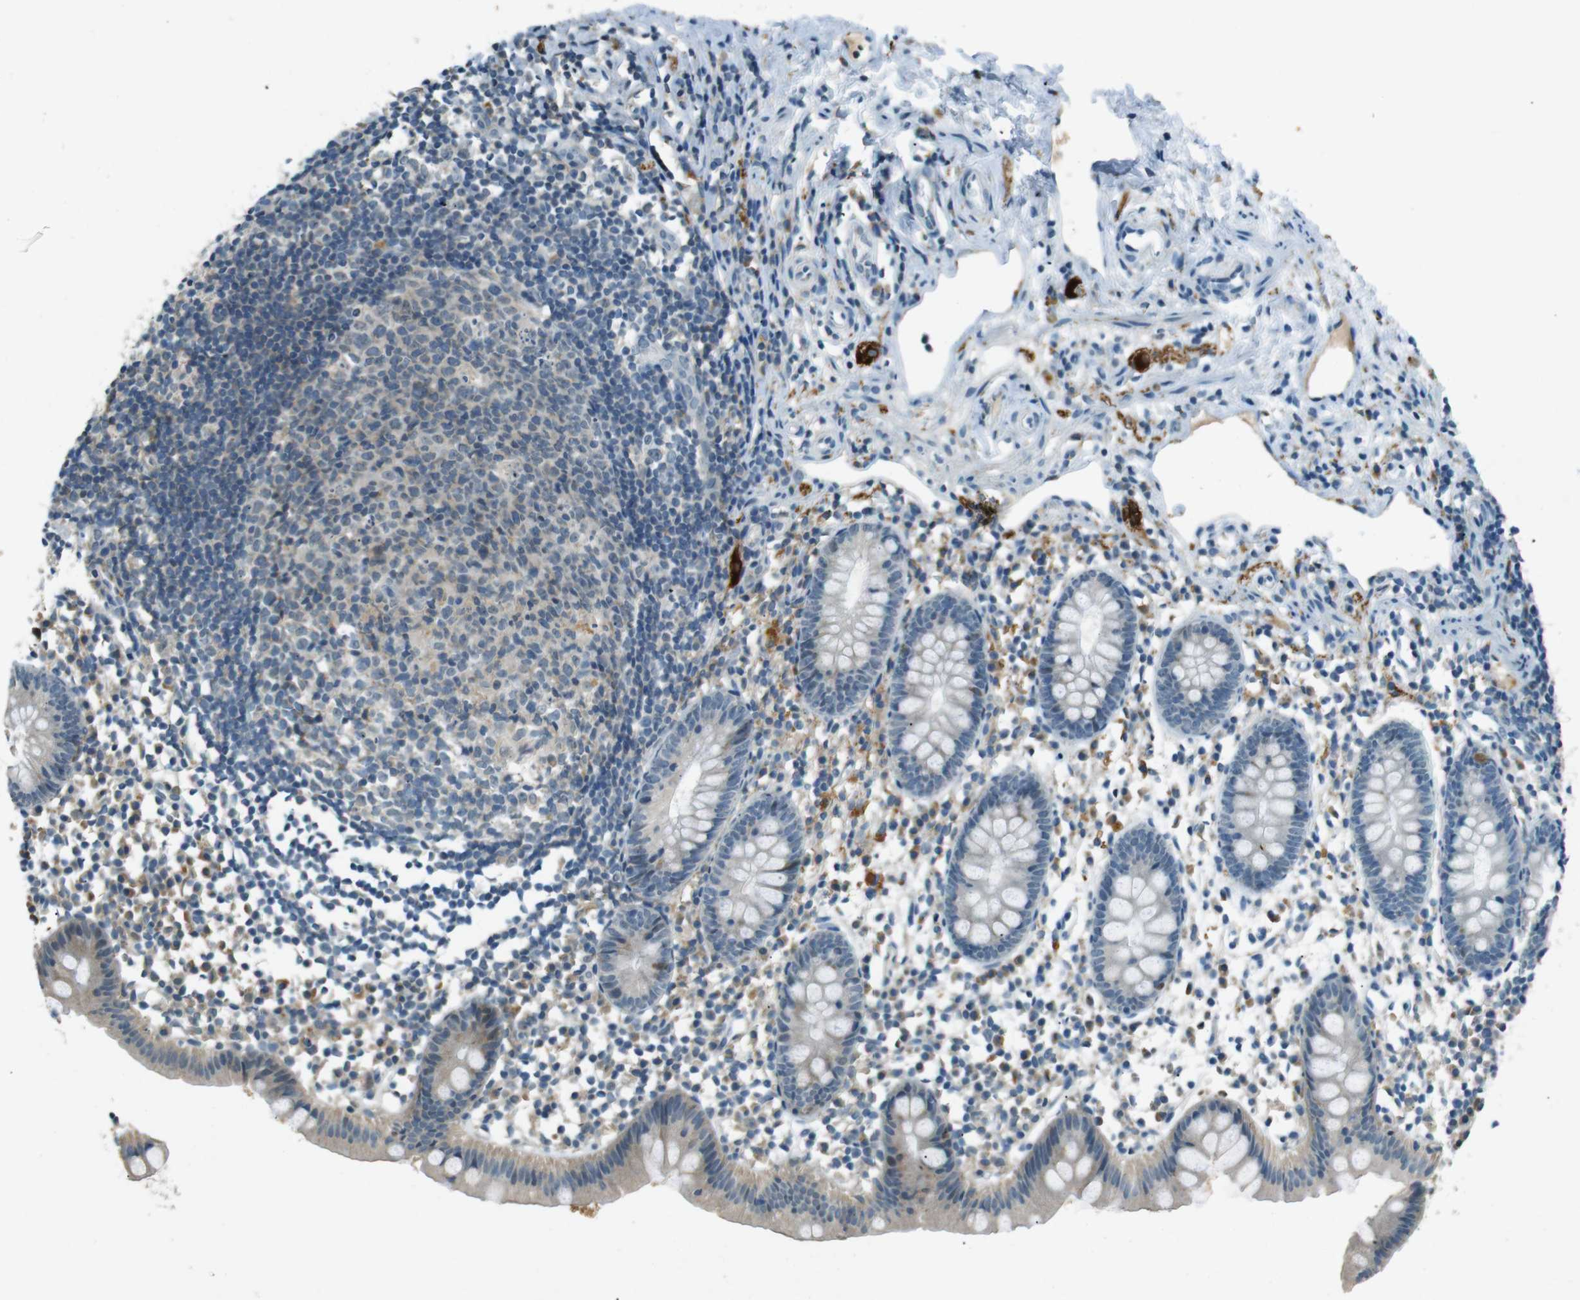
{"staining": {"intensity": "weak", "quantity": "<25%", "location": "cytoplasmic/membranous"}, "tissue": "appendix", "cell_type": "Glandular cells", "image_type": "normal", "snomed": [{"axis": "morphology", "description": "Normal tissue, NOS"}, {"axis": "topography", "description": "Appendix"}], "caption": "Immunohistochemical staining of normal human appendix displays no significant positivity in glandular cells. (DAB IHC visualized using brightfield microscopy, high magnification).", "gene": "MAGI2", "patient": {"sex": "female", "age": 20}}